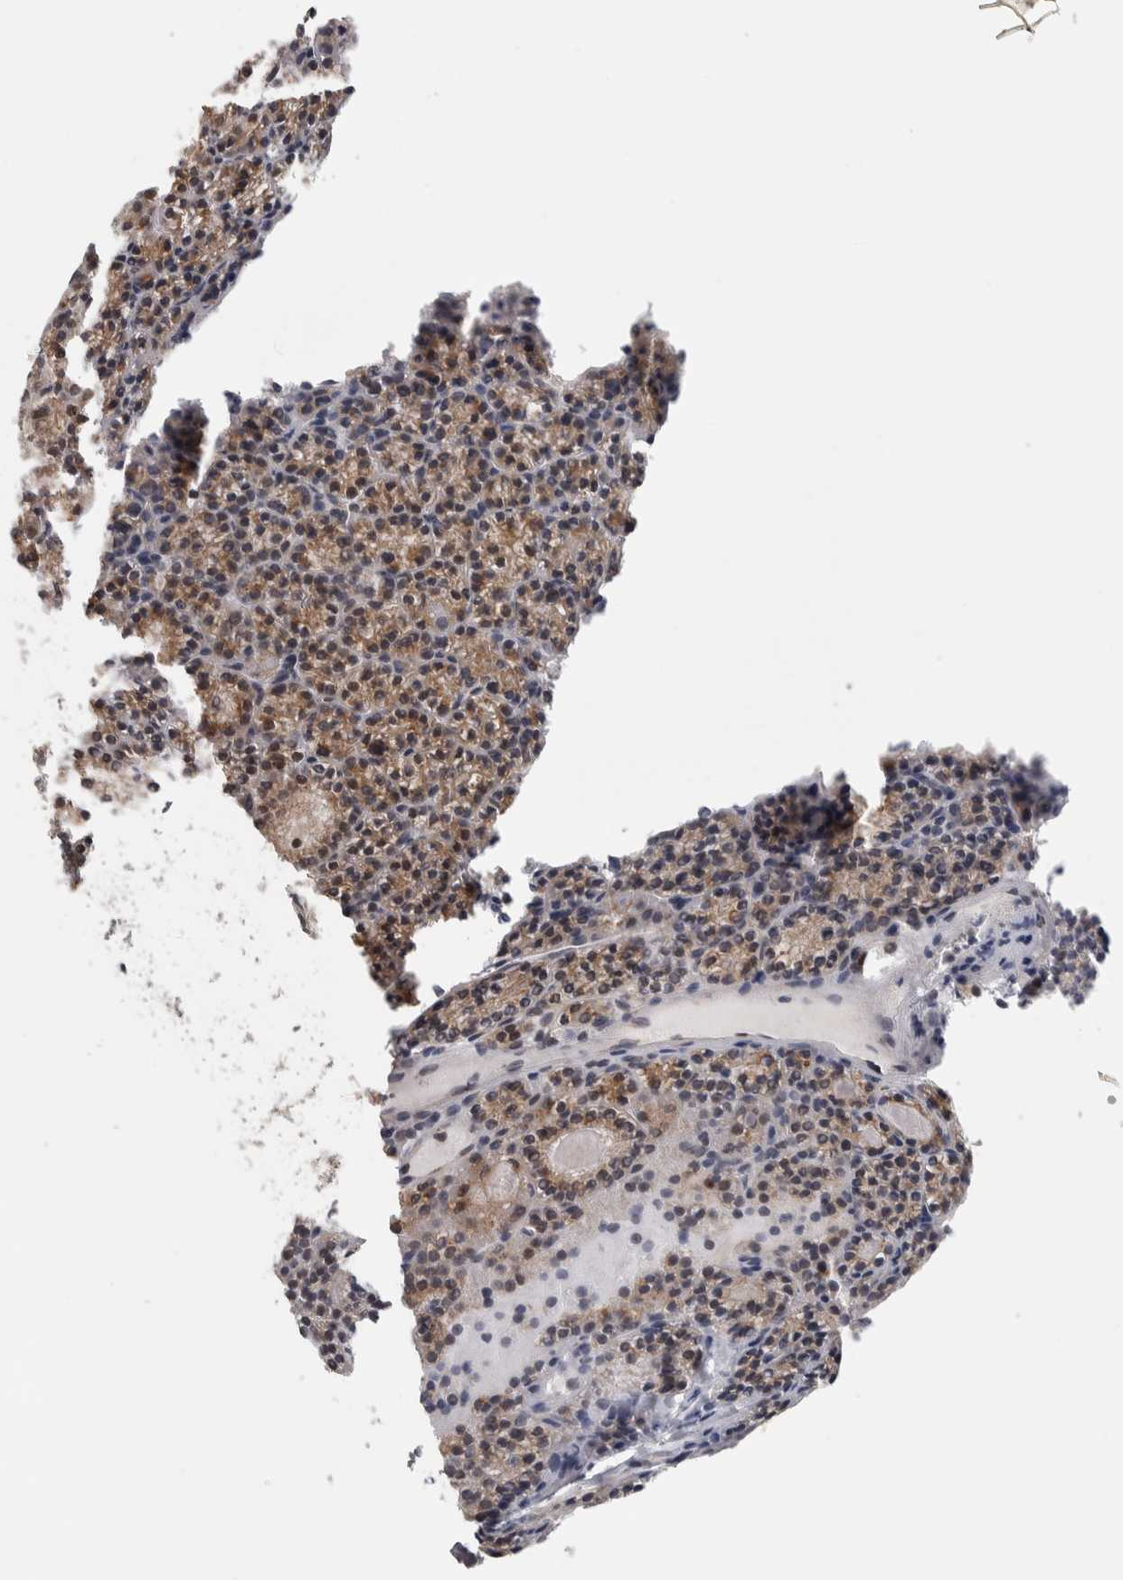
{"staining": {"intensity": "moderate", "quantity": ">75%", "location": "cytoplasmic/membranous,nuclear"}, "tissue": "parathyroid gland", "cell_type": "Glandular cells", "image_type": "normal", "snomed": [{"axis": "morphology", "description": "Normal tissue, NOS"}, {"axis": "morphology", "description": "Adenoma, NOS"}, {"axis": "topography", "description": "Parathyroid gland"}], "caption": "IHC micrograph of normal human parathyroid gland stained for a protein (brown), which demonstrates medium levels of moderate cytoplasmic/membranous,nuclear positivity in about >75% of glandular cells.", "gene": "ZMYND8", "patient": {"sex": "female", "age": 64}}